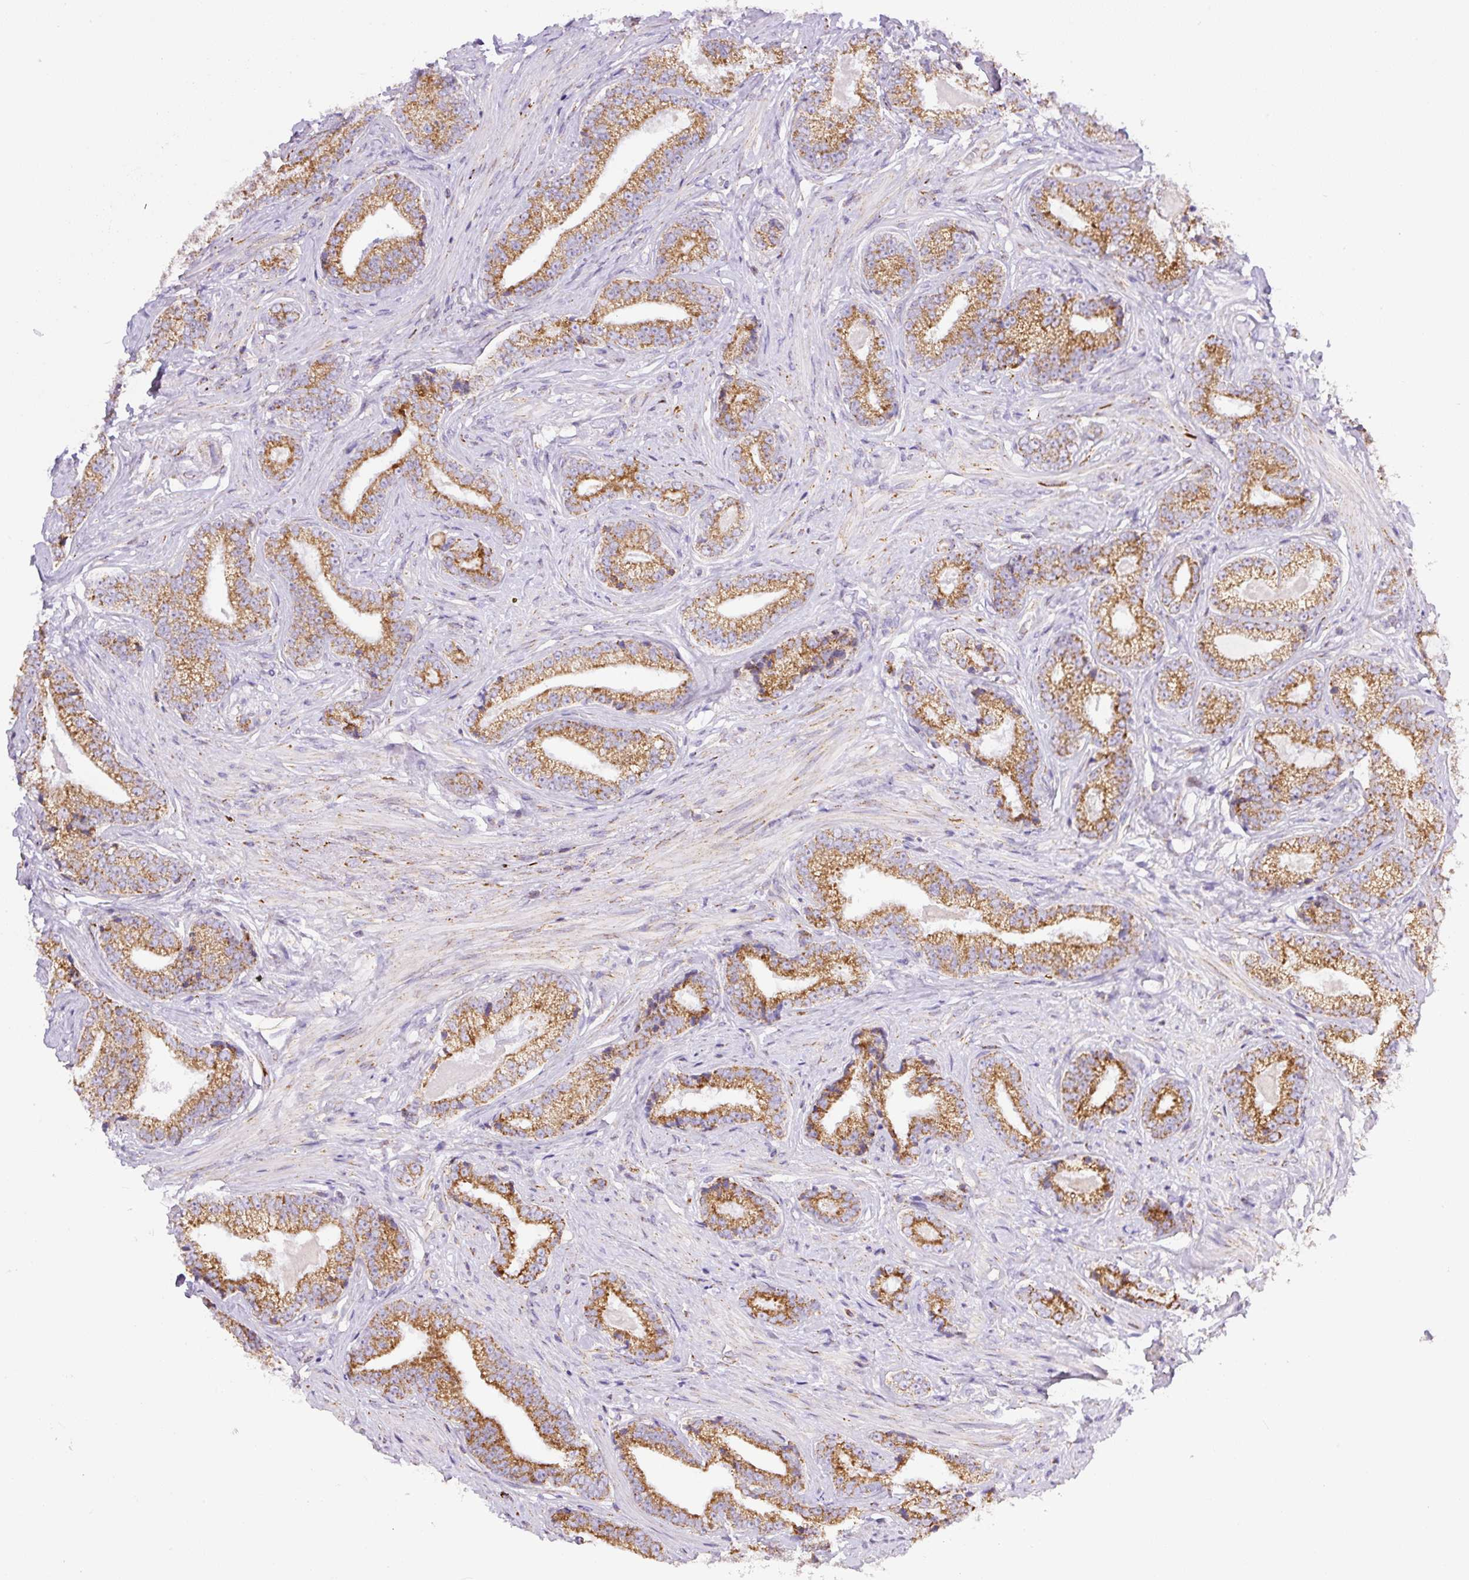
{"staining": {"intensity": "strong", "quantity": ">75%", "location": "cytoplasmic/membranous"}, "tissue": "prostate cancer", "cell_type": "Tumor cells", "image_type": "cancer", "snomed": [{"axis": "morphology", "description": "Adenocarcinoma, Low grade"}, {"axis": "topography", "description": "Prostate"}], "caption": "DAB (3,3'-diaminobenzidine) immunohistochemical staining of adenocarcinoma (low-grade) (prostate) demonstrates strong cytoplasmic/membranous protein expression in approximately >75% of tumor cells. The protein of interest is shown in brown color, while the nuclei are stained blue.", "gene": "NF1", "patient": {"sex": "male", "age": 61}}